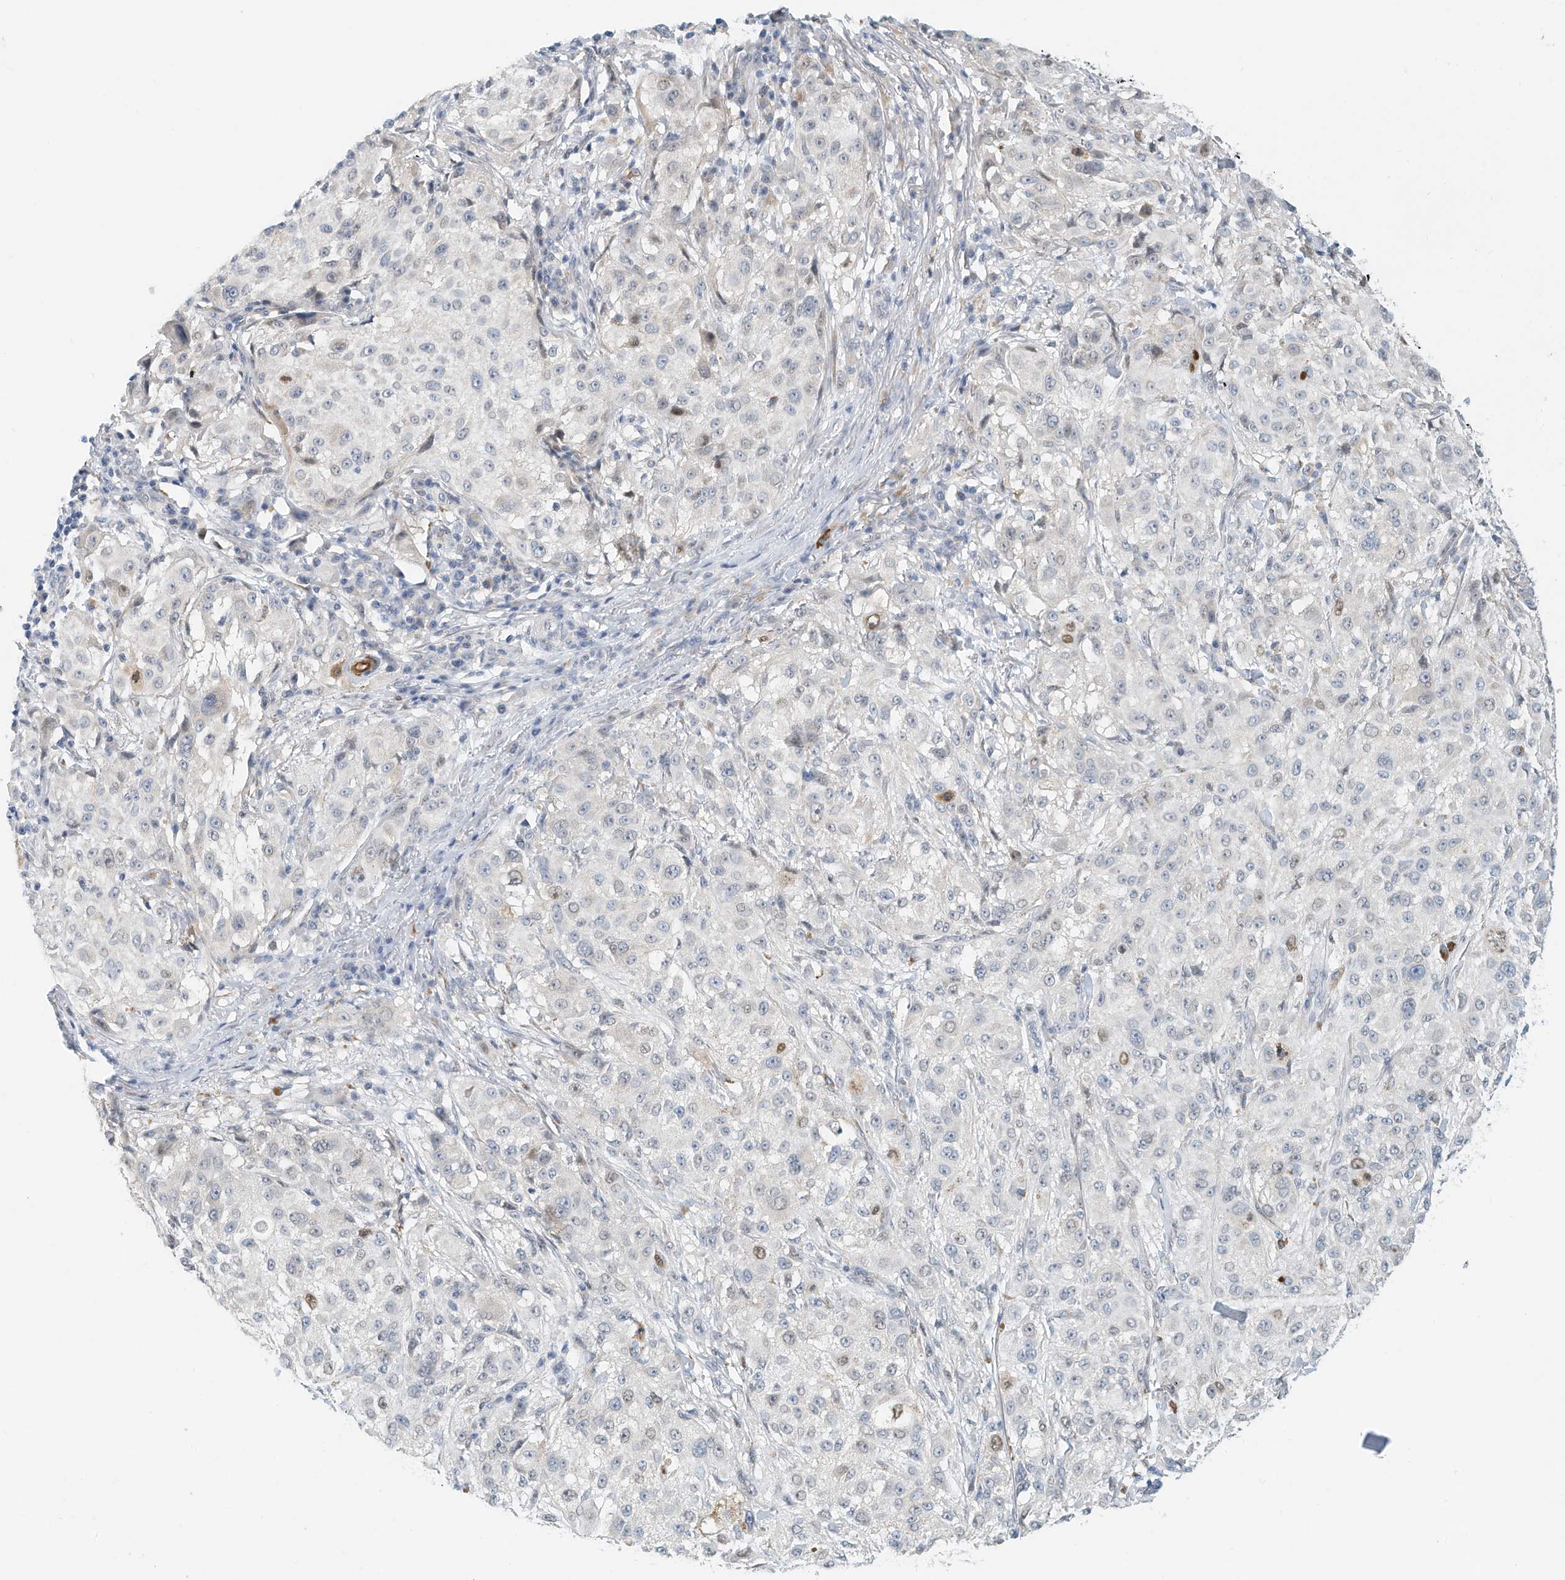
{"staining": {"intensity": "weak", "quantity": "<25%", "location": "nuclear"}, "tissue": "melanoma", "cell_type": "Tumor cells", "image_type": "cancer", "snomed": [{"axis": "morphology", "description": "Necrosis, NOS"}, {"axis": "morphology", "description": "Malignant melanoma, NOS"}, {"axis": "topography", "description": "Skin"}], "caption": "Immunohistochemical staining of malignant melanoma exhibits no significant staining in tumor cells.", "gene": "ARHGAP28", "patient": {"sex": "female", "age": 87}}